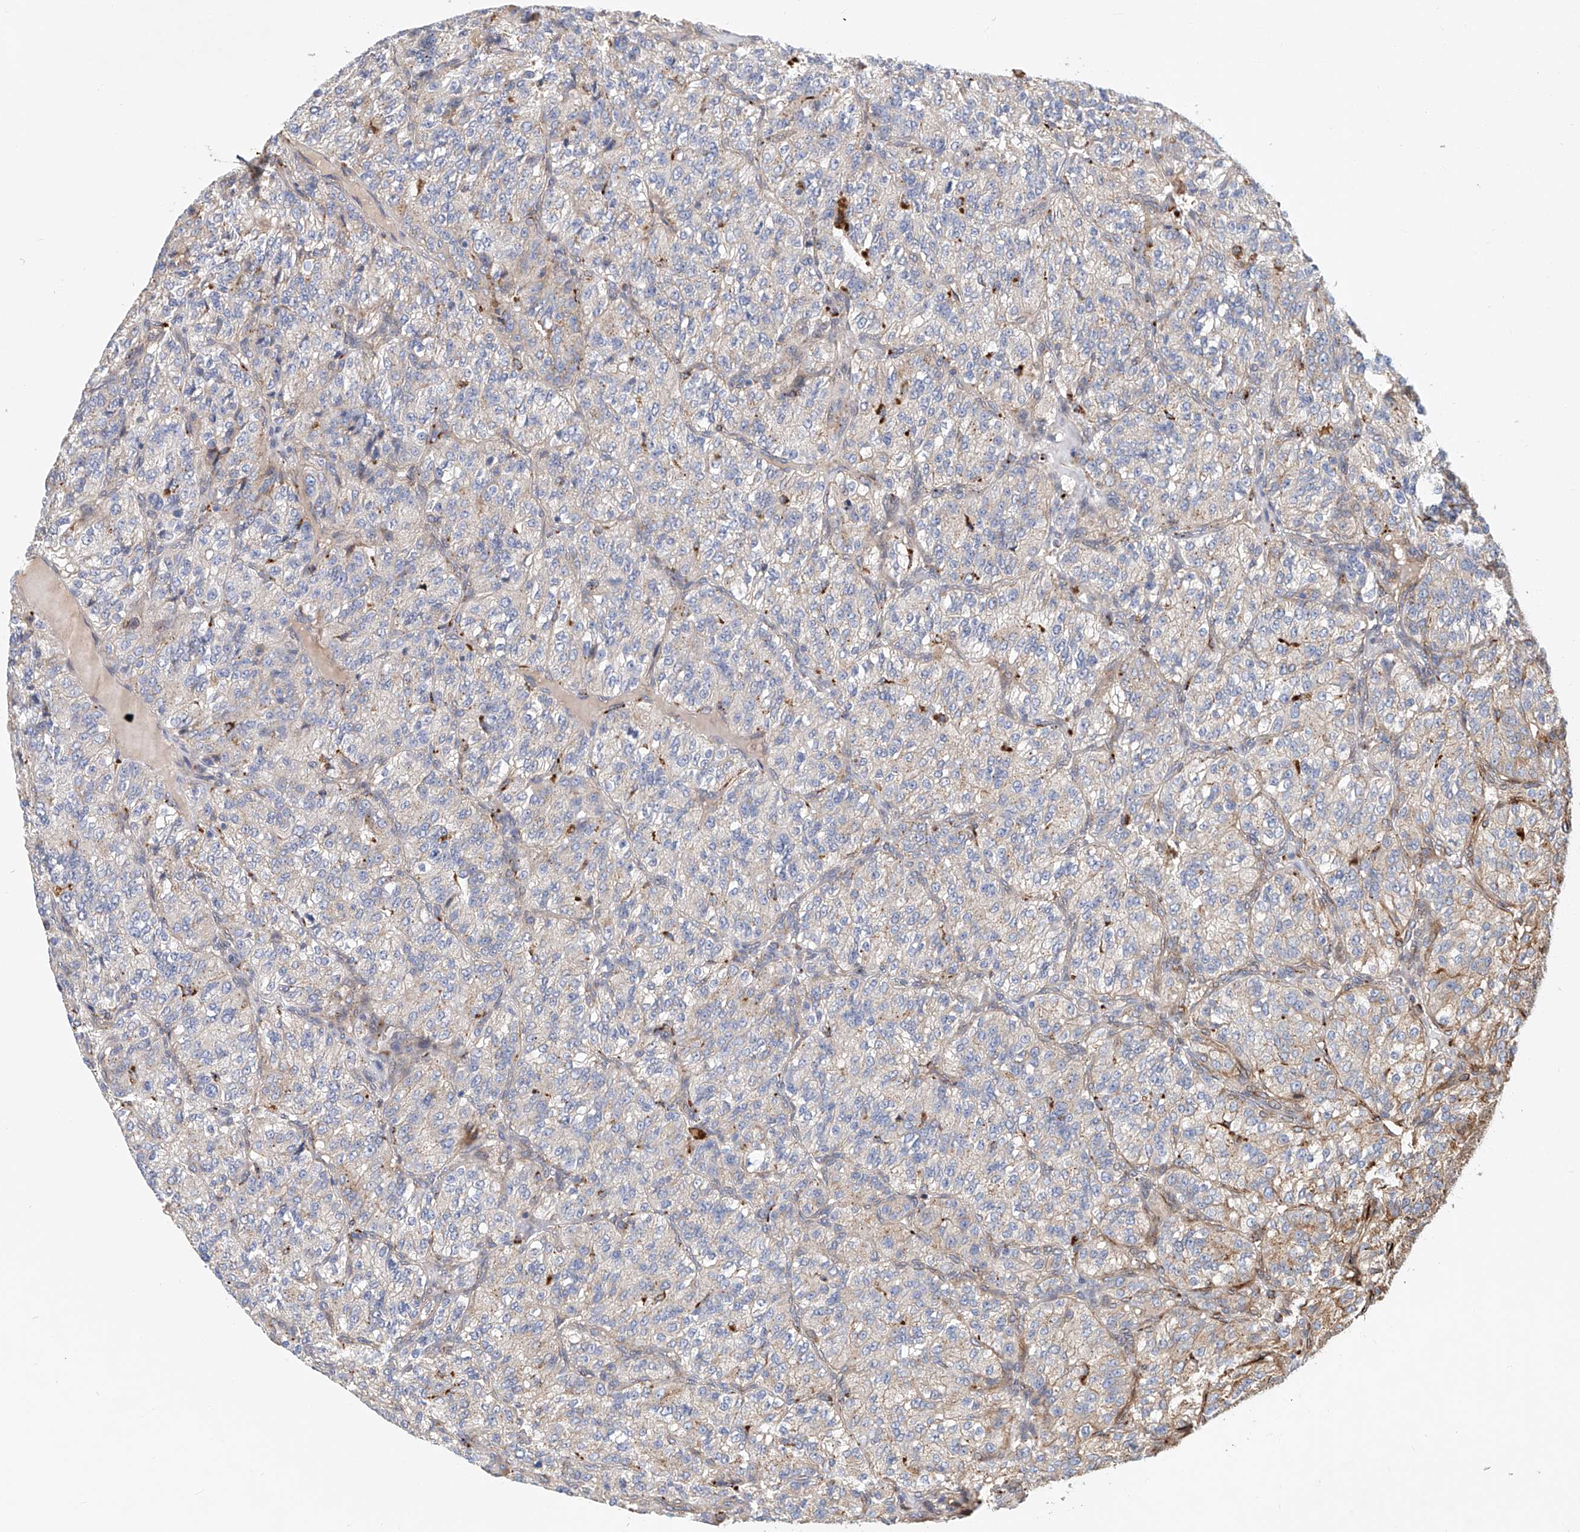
{"staining": {"intensity": "negative", "quantity": "none", "location": "none"}, "tissue": "renal cancer", "cell_type": "Tumor cells", "image_type": "cancer", "snomed": [{"axis": "morphology", "description": "Adenocarcinoma, NOS"}, {"axis": "topography", "description": "Kidney"}], "caption": "DAB immunohistochemical staining of adenocarcinoma (renal) displays no significant staining in tumor cells. (DAB immunohistochemistry with hematoxylin counter stain).", "gene": "HGSNAT", "patient": {"sex": "female", "age": 63}}